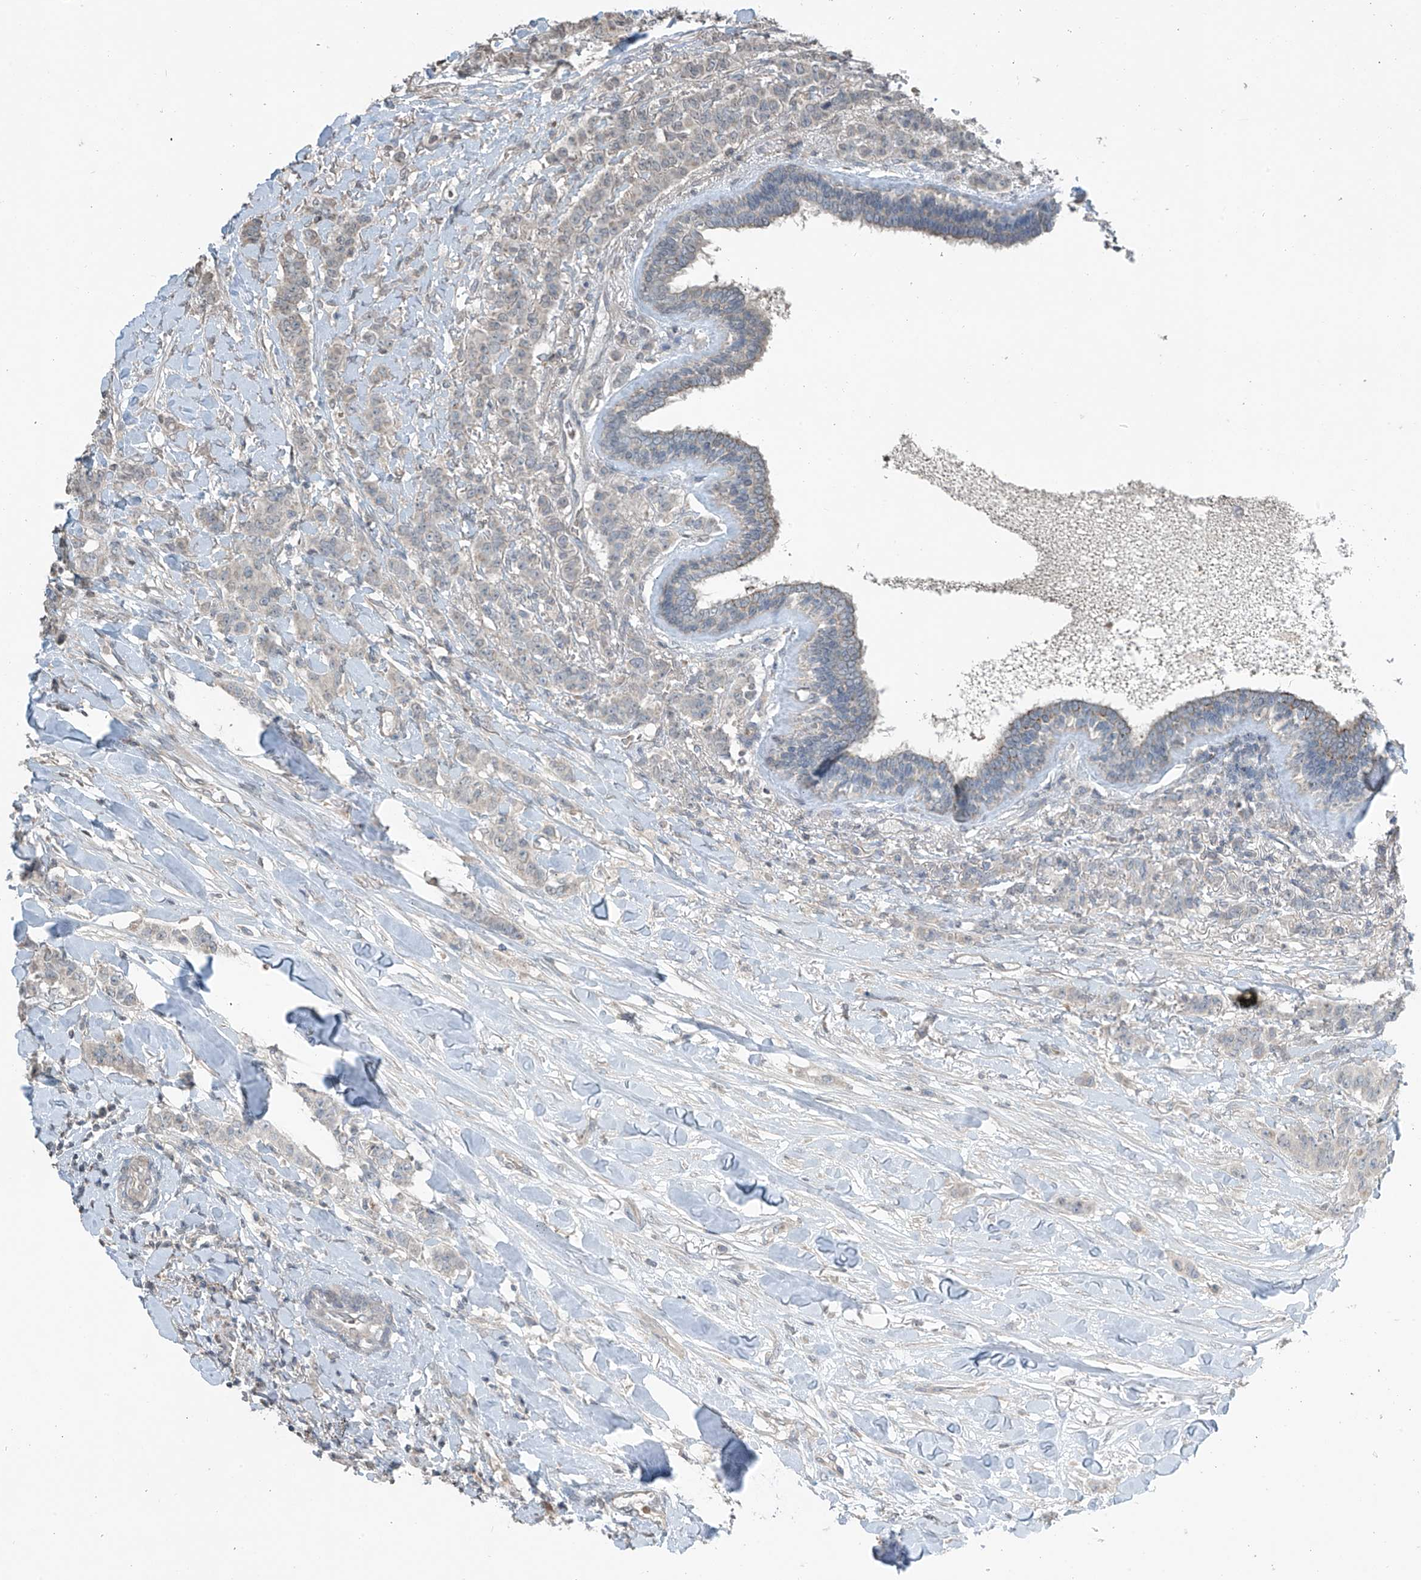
{"staining": {"intensity": "negative", "quantity": "none", "location": "none"}, "tissue": "breast cancer", "cell_type": "Tumor cells", "image_type": "cancer", "snomed": [{"axis": "morphology", "description": "Duct carcinoma"}, {"axis": "topography", "description": "Breast"}], "caption": "There is no significant staining in tumor cells of breast cancer.", "gene": "HOXA11", "patient": {"sex": "female", "age": 40}}